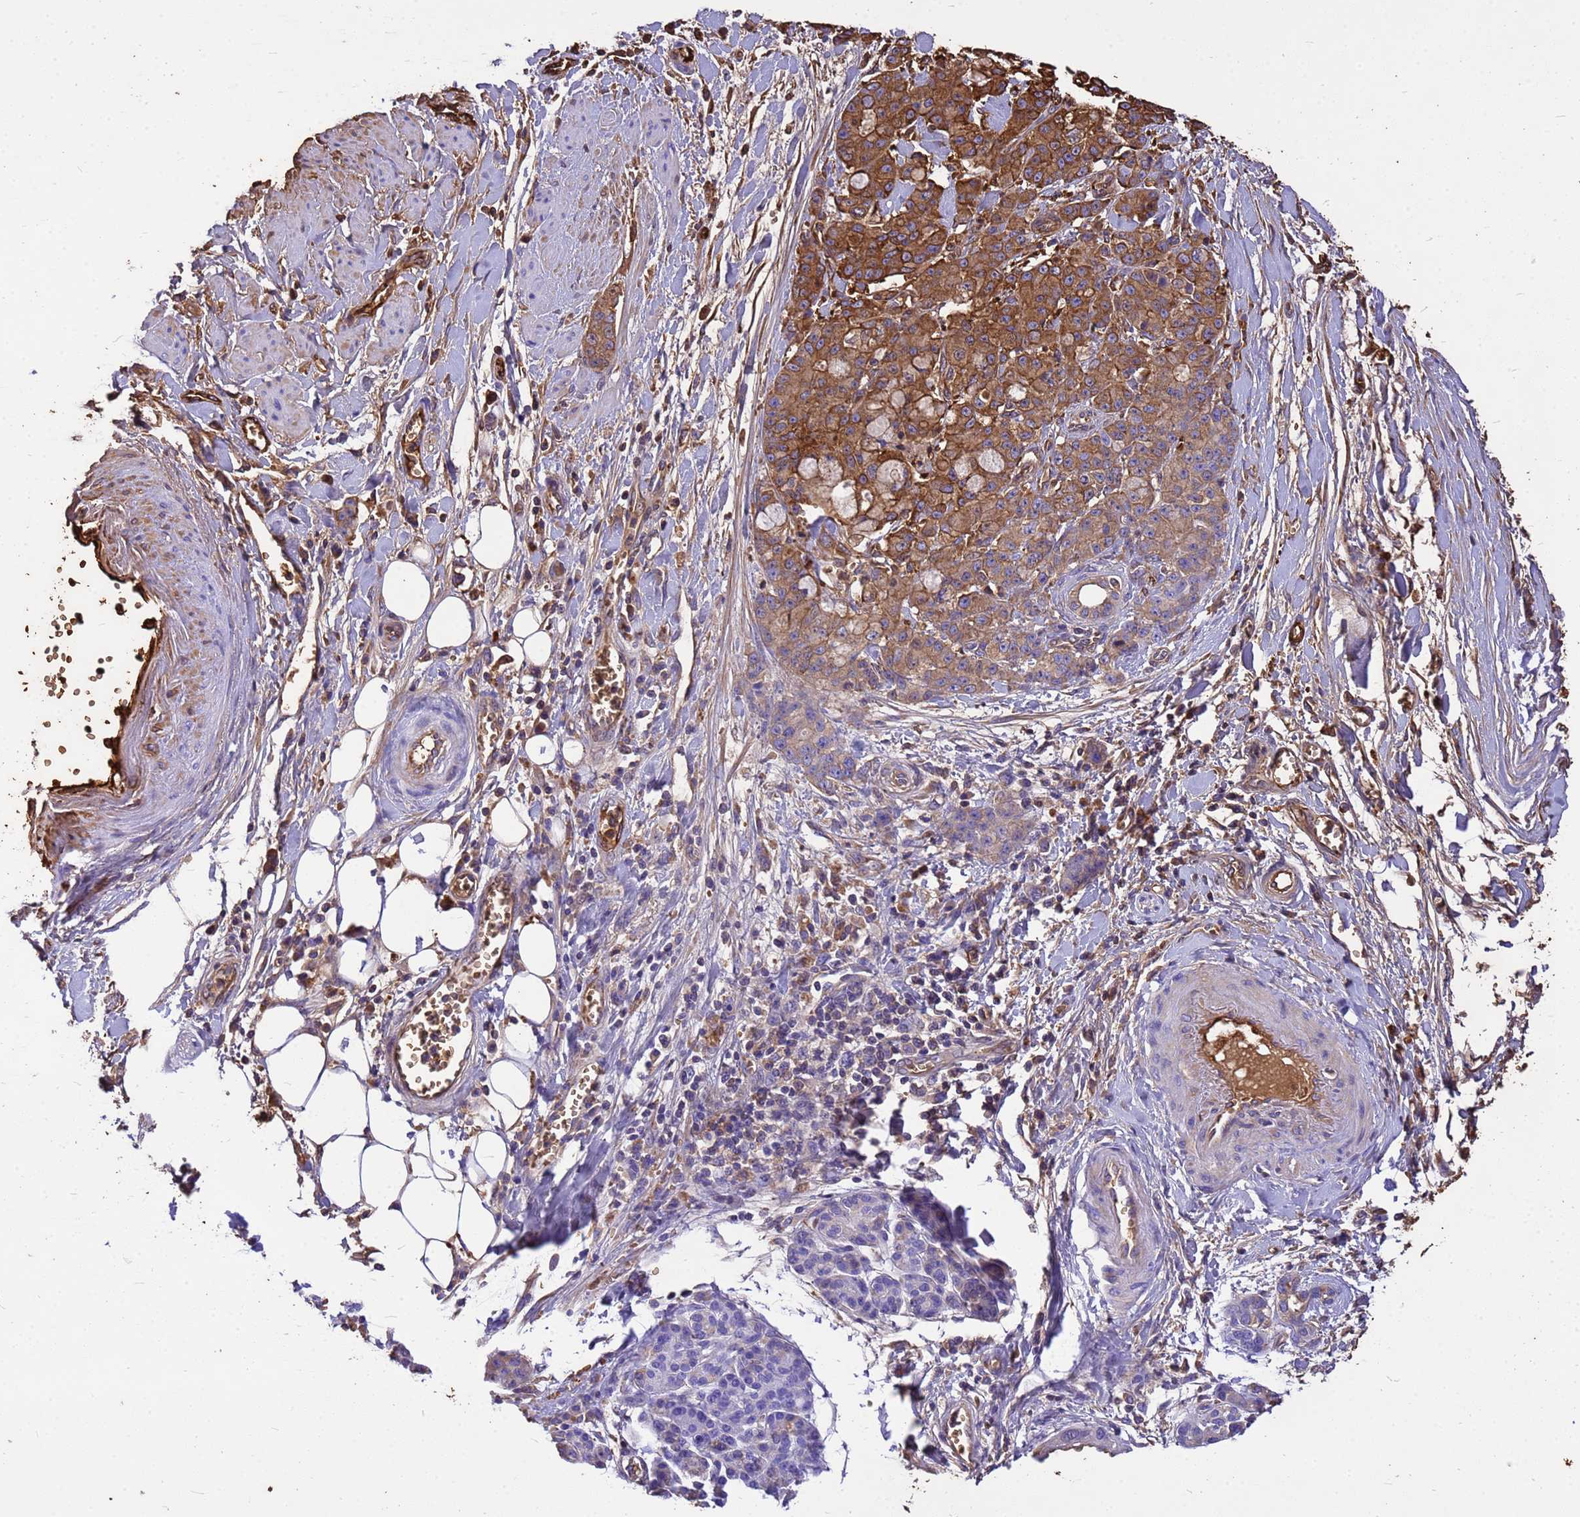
{"staining": {"intensity": "moderate", "quantity": "25%-75%", "location": "cytoplasmic/membranous"}, "tissue": "pancreatic cancer", "cell_type": "Tumor cells", "image_type": "cancer", "snomed": [{"axis": "morphology", "description": "Adenocarcinoma, NOS"}, {"axis": "topography", "description": "Pancreas"}], "caption": "Immunohistochemistry histopathology image of pancreatic adenocarcinoma stained for a protein (brown), which exhibits medium levels of moderate cytoplasmic/membranous expression in about 25%-75% of tumor cells.", "gene": "HBA2", "patient": {"sex": "female", "age": 73}}